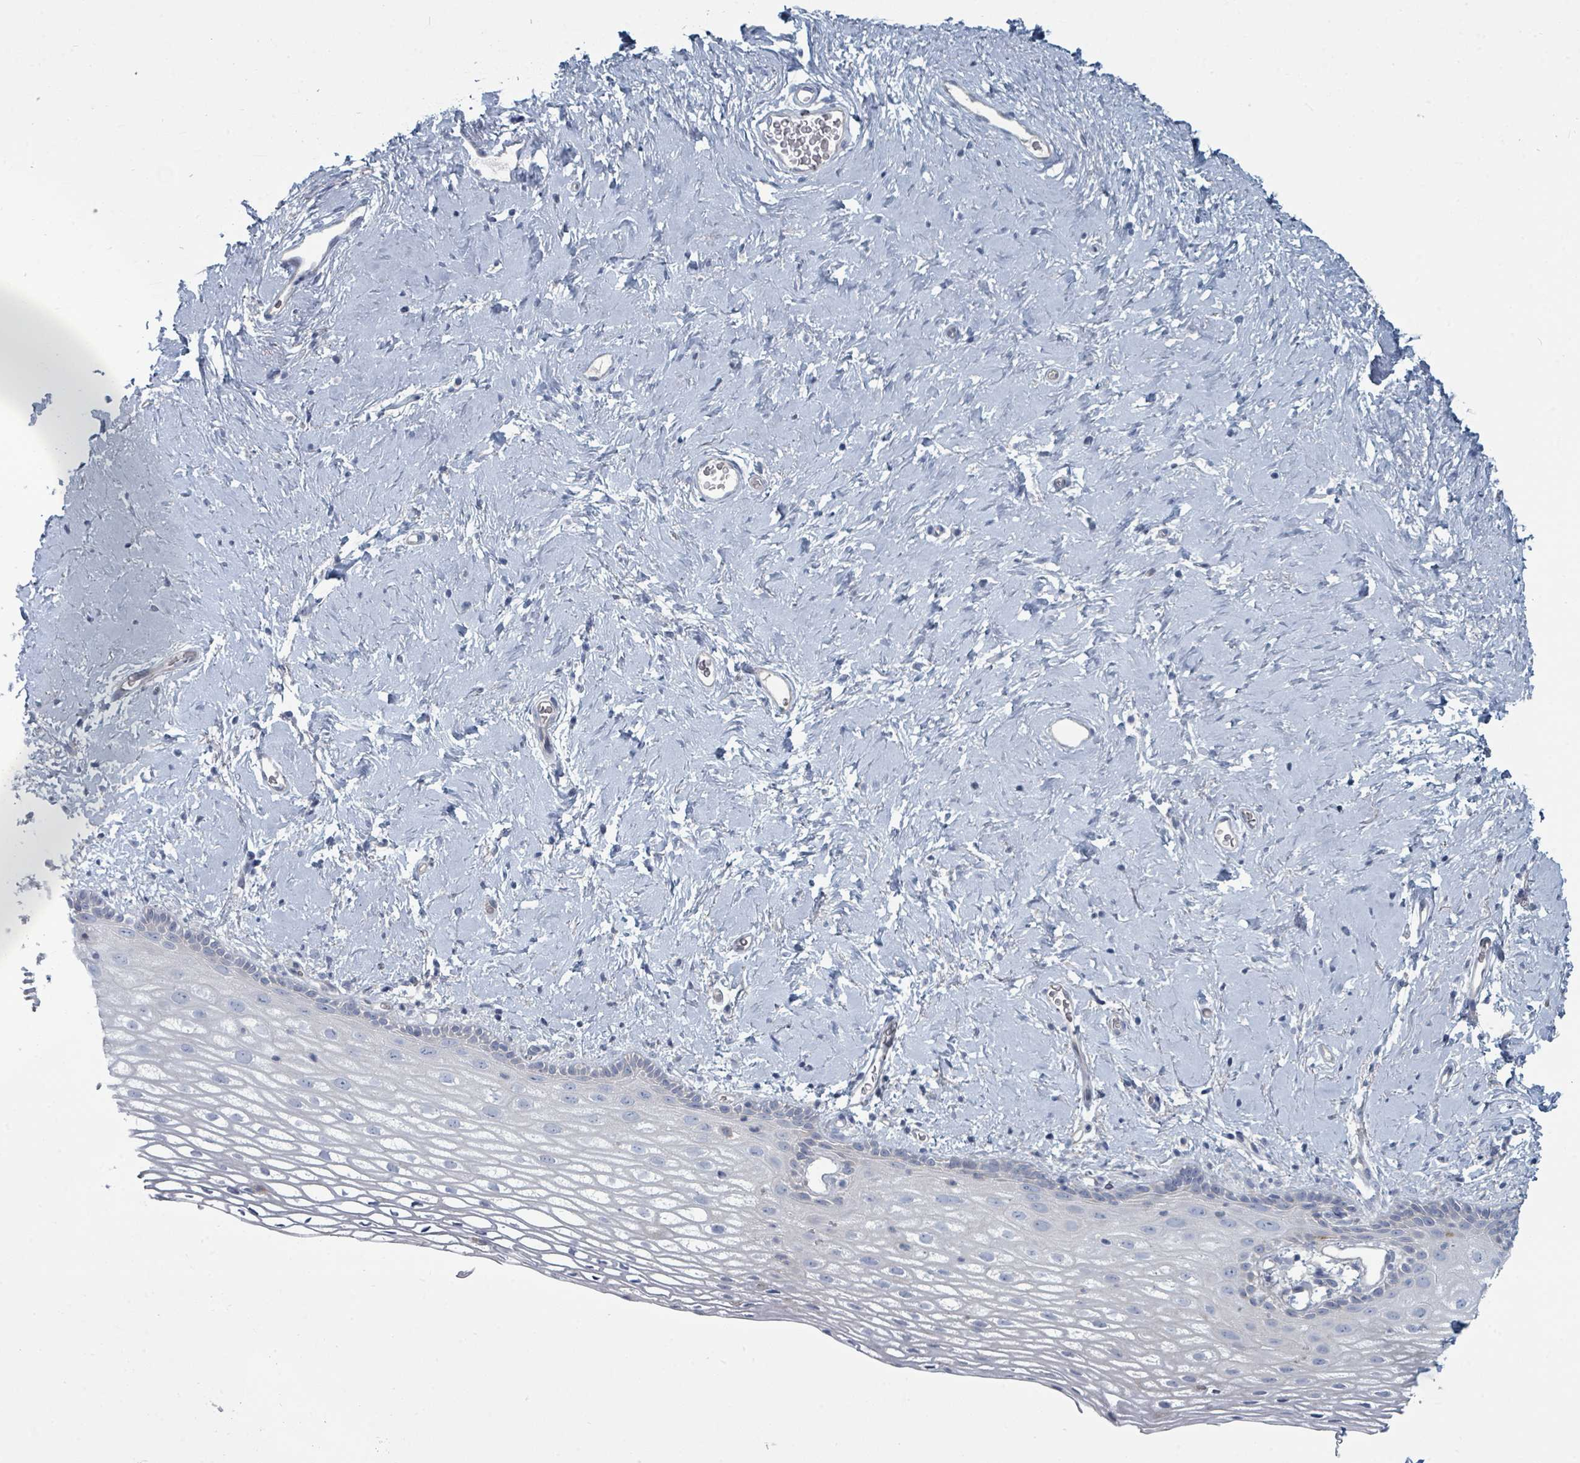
{"staining": {"intensity": "negative", "quantity": "none", "location": "none"}, "tissue": "vagina", "cell_type": "Squamous epithelial cells", "image_type": "normal", "snomed": [{"axis": "morphology", "description": "Normal tissue, NOS"}, {"axis": "morphology", "description": "Adenocarcinoma, NOS"}, {"axis": "topography", "description": "Rectum"}, {"axis": "topography", "description": "Vagina"}], "caption": "Vagina stained for a protein using immunohistochemistry (IHC) exhibits no expression squamous epithelial cells.", "gene": "SLC25A45", "patient": {"sex": "female", "age": 71}}